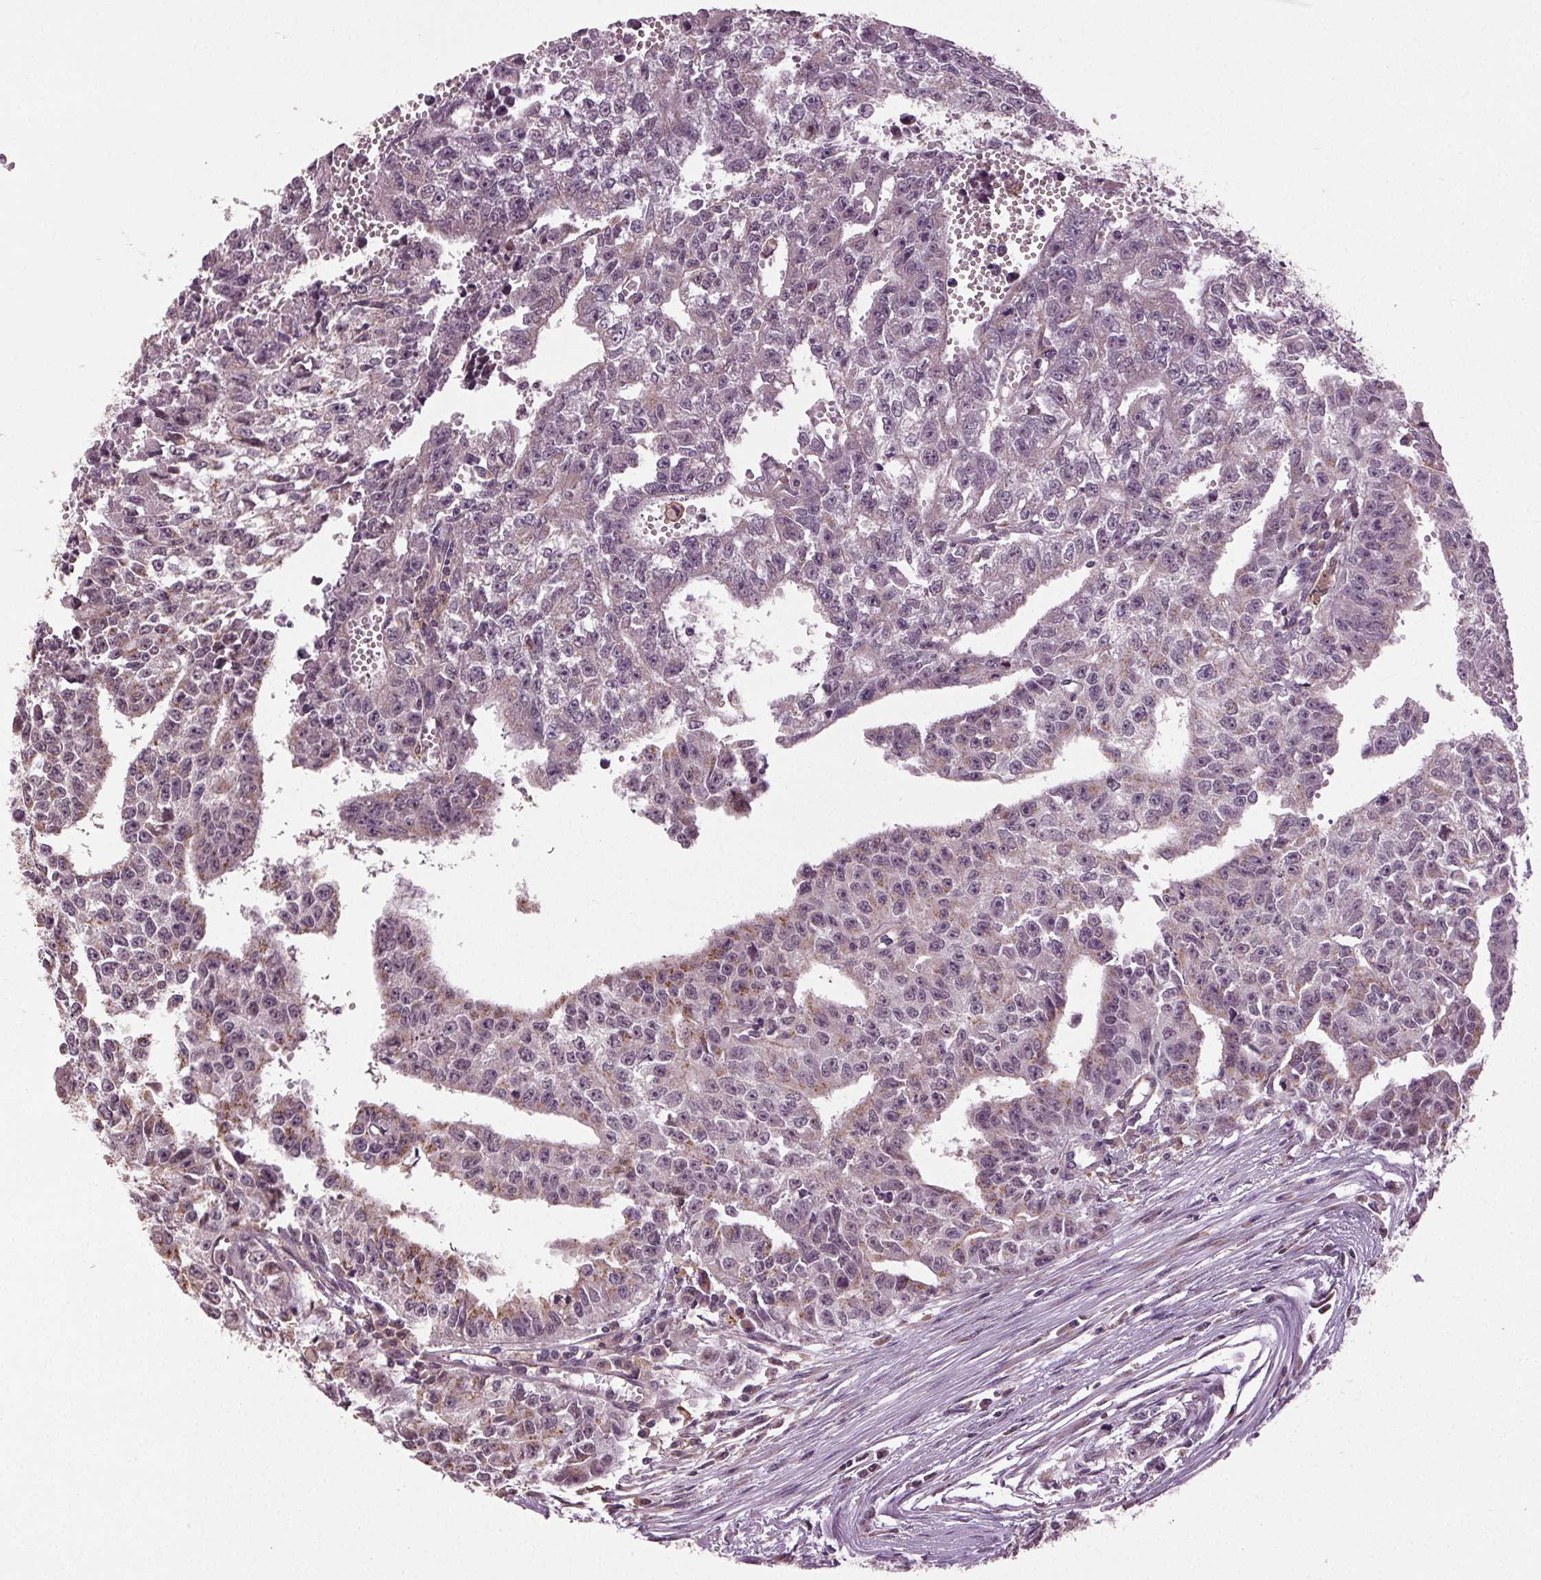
{"staining": {"intensity": "weak", "quantity": "<25%", "location": "cytoplasmic/membranous"}, "tissue": "testis cancer", "cell_type": "Tumor cells", "image_type": "cancer", "snomed": [{"axis": "morphology", "description": "Carcinoma, Embryonal, NOS"}, {"axis": "morphology", "description": "Teratoma, malignant, NOS"}, {"axis": "topography", "description": "Testis"}], "caption": "The histopathology image demonstrates no significant positivity in tumor cells of testis cancer. (Brightfield microscopy of DAB (3,3'-diaminobenzidine) immunohistochemistry (IHC) at high magnification).", "gene": "BSDC1", "patient": {"sex": "male", "age": 24}}